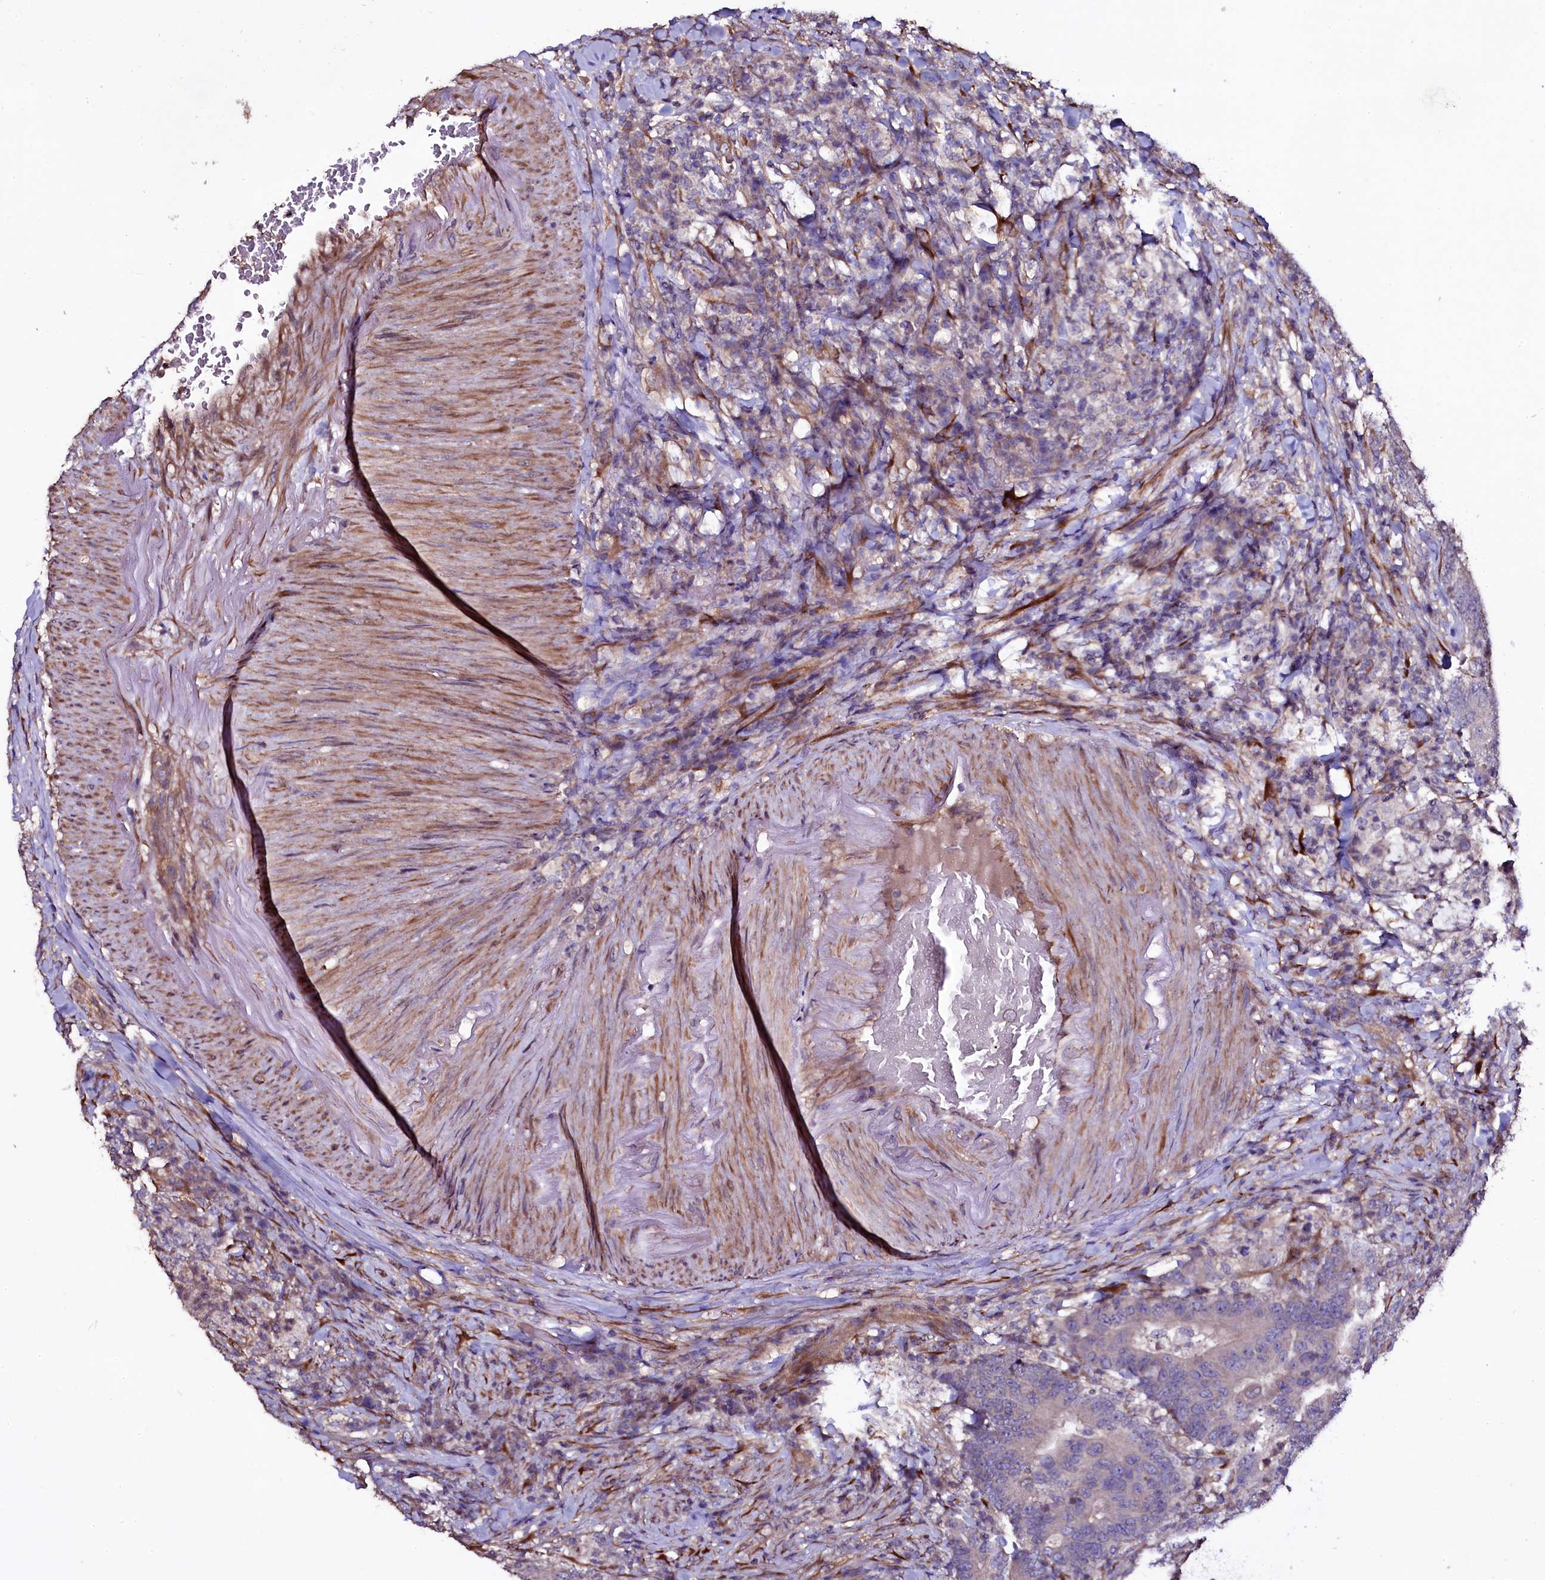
{"staining": {"intensity": "weak", "quantity": "<25%", "location": "cytoplasmic/membranous"}, "tissue": "colorectal cancer", "cell_type": "Tumor cells", "image_type": "cancer", "snomed": [{"axis": "morphology", "description": "Adenocarcinoma, NOS"}, {"axis": "topography", "description": "Colon"}], "caption": "Immunohistochemical staining of colorectal cancer (adenocarcinoma) displays no significant staining in tumor cells.", "gene": "WIPF3", "patient": {"sex": "female", "age": 66}}